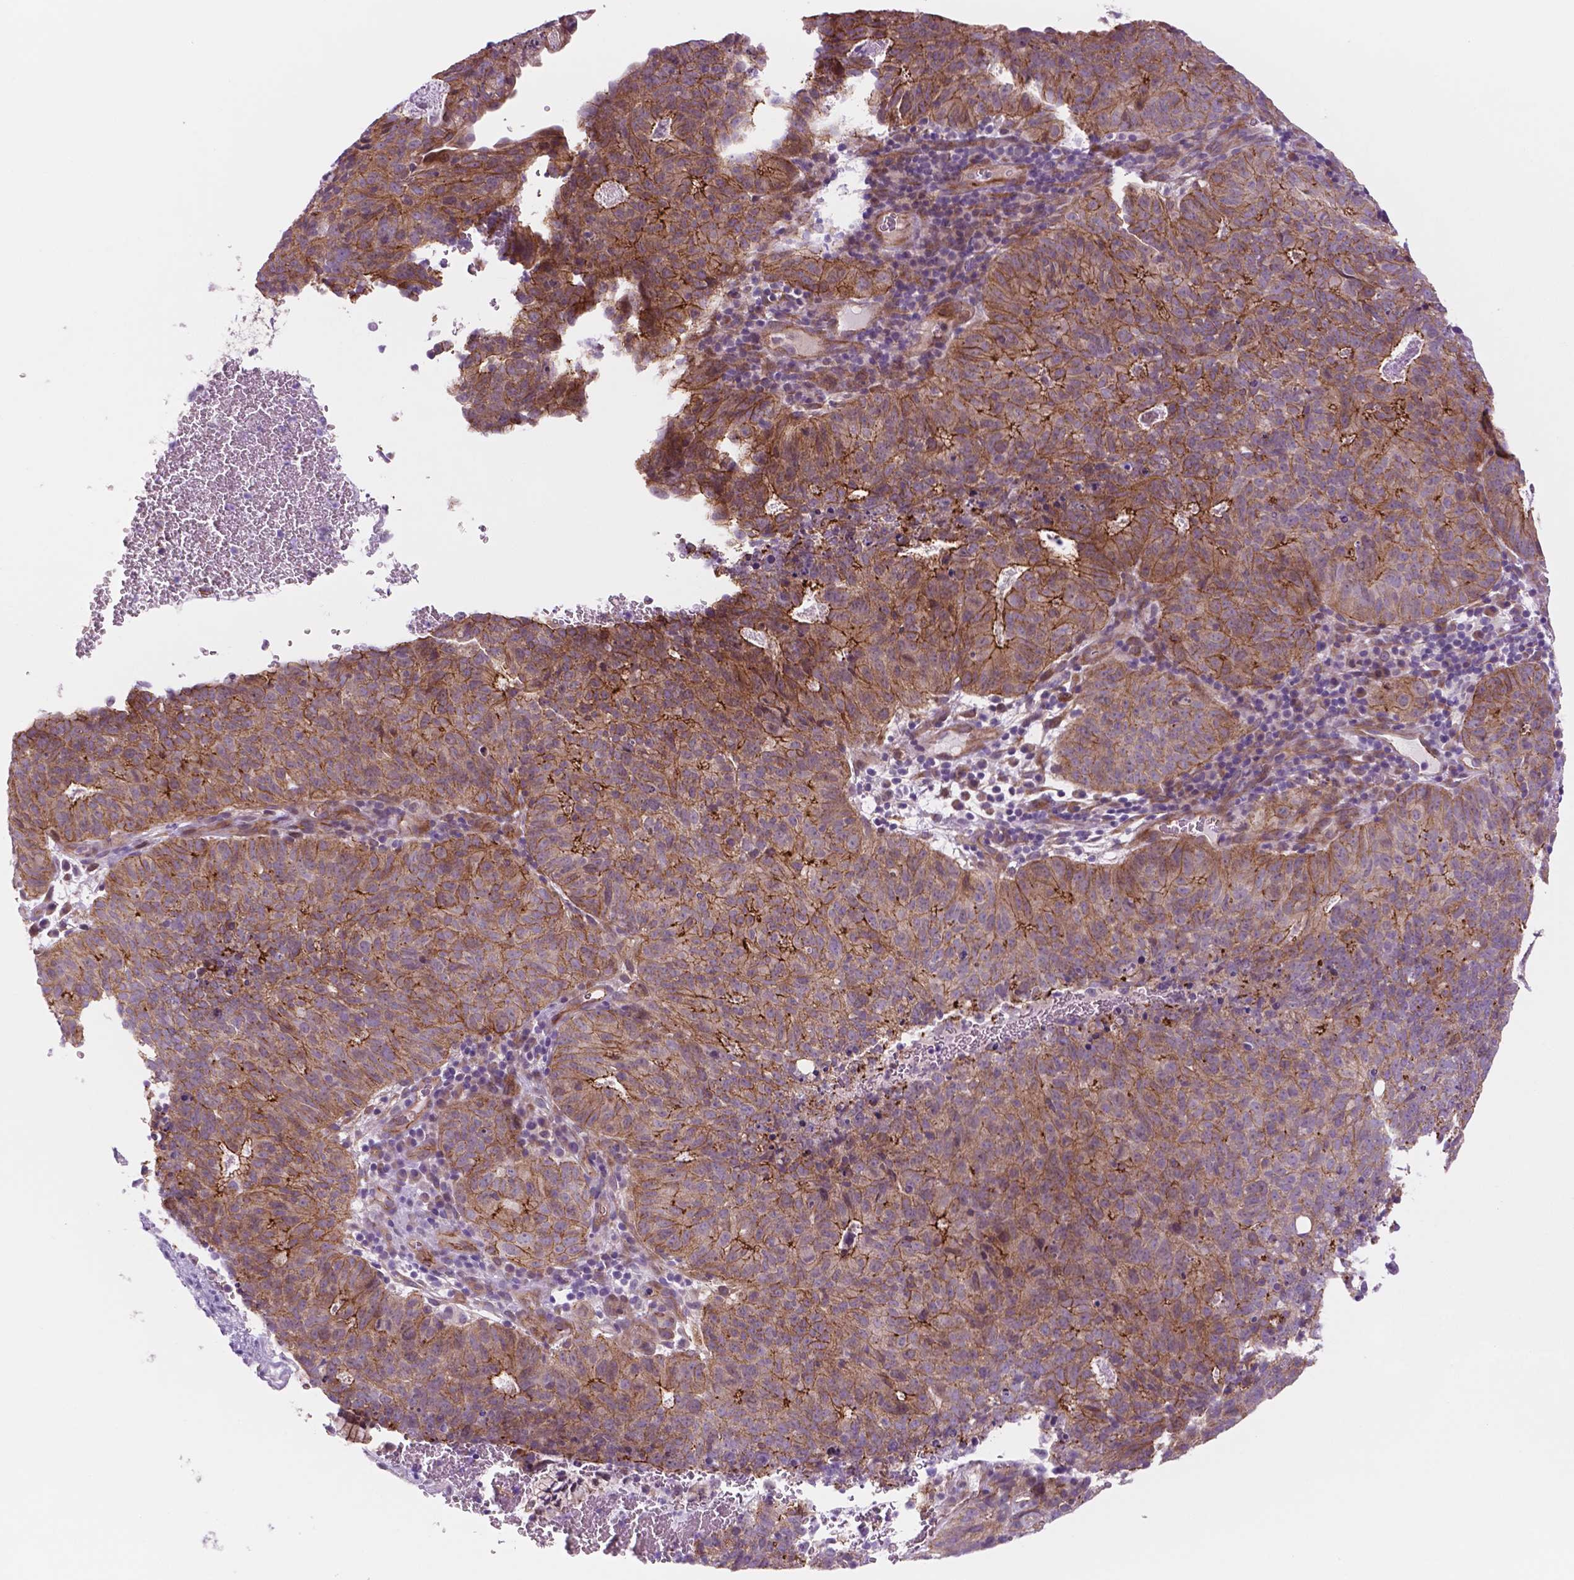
{"staining": {"intensity": "moderate", "quantity": ">75%", "location": "cytoplasmic/membranous"}, "tissue": "cervical cancer", "cell_type": "Tumor cells", "image_type": "cancer", "snomed": [{"axis": "morphology", "description": "Adenocarcinoma, NOS"}, {"axis": "topography", "description": "Cervix"}], "caption": "Cervical cancer (adenocarcinoma) tissue reveals moderate cytoplasmic/membranous staining in approximately >75% of tumor cells, visualized by immunohistochemistry.", "gene": "RND3", "patient": {"sex": "female", "age": 38}}